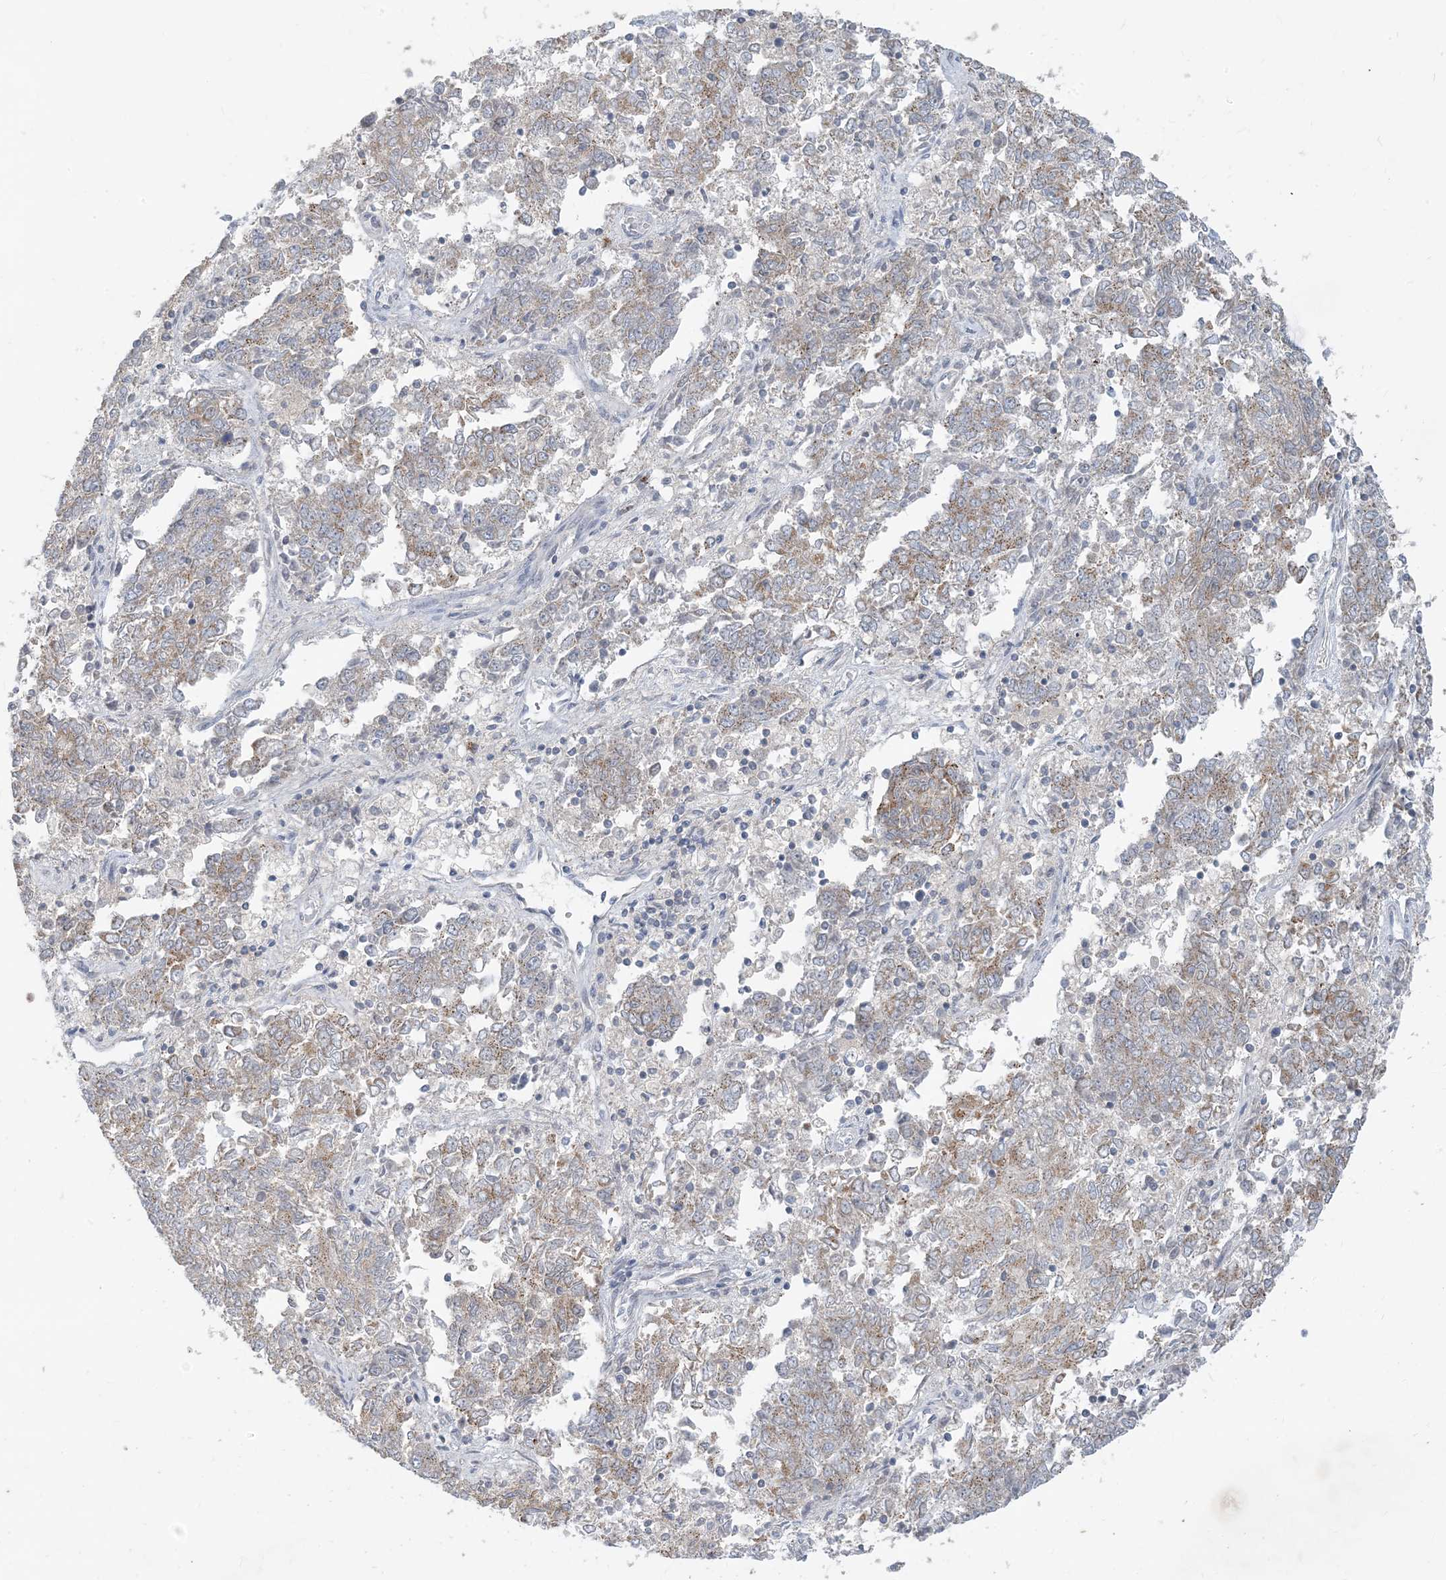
{"staining": {"intensity": "weak", "quantity": ">75%", "location": "cytoplasmic/membranous"}, "tissue": "endometrial cancer", "cell_type": "Tumor cells", "image_type": "cancer", "snomed": [{"axis": "morphology", "description": "Adenocarcinoma, NOS"}, {"axis": "topography", "description": "Endometrium"}], "caption": "Immunohistochemistry (DAB) staining of endometrial cancer (adenocarcinoma) demonstrates weak cytoplasmic/membranous protein positivity in about >75% of tumor cells. The staining was performed using DAB (3,3'-diaminobenzidine) to visualize the protein expression in brown, while the nuclei were stained in blue with hematoxylin (Magnification: 20x).", "gene": "CCDC14", "patient": {"sex": "female", "age": 80}}